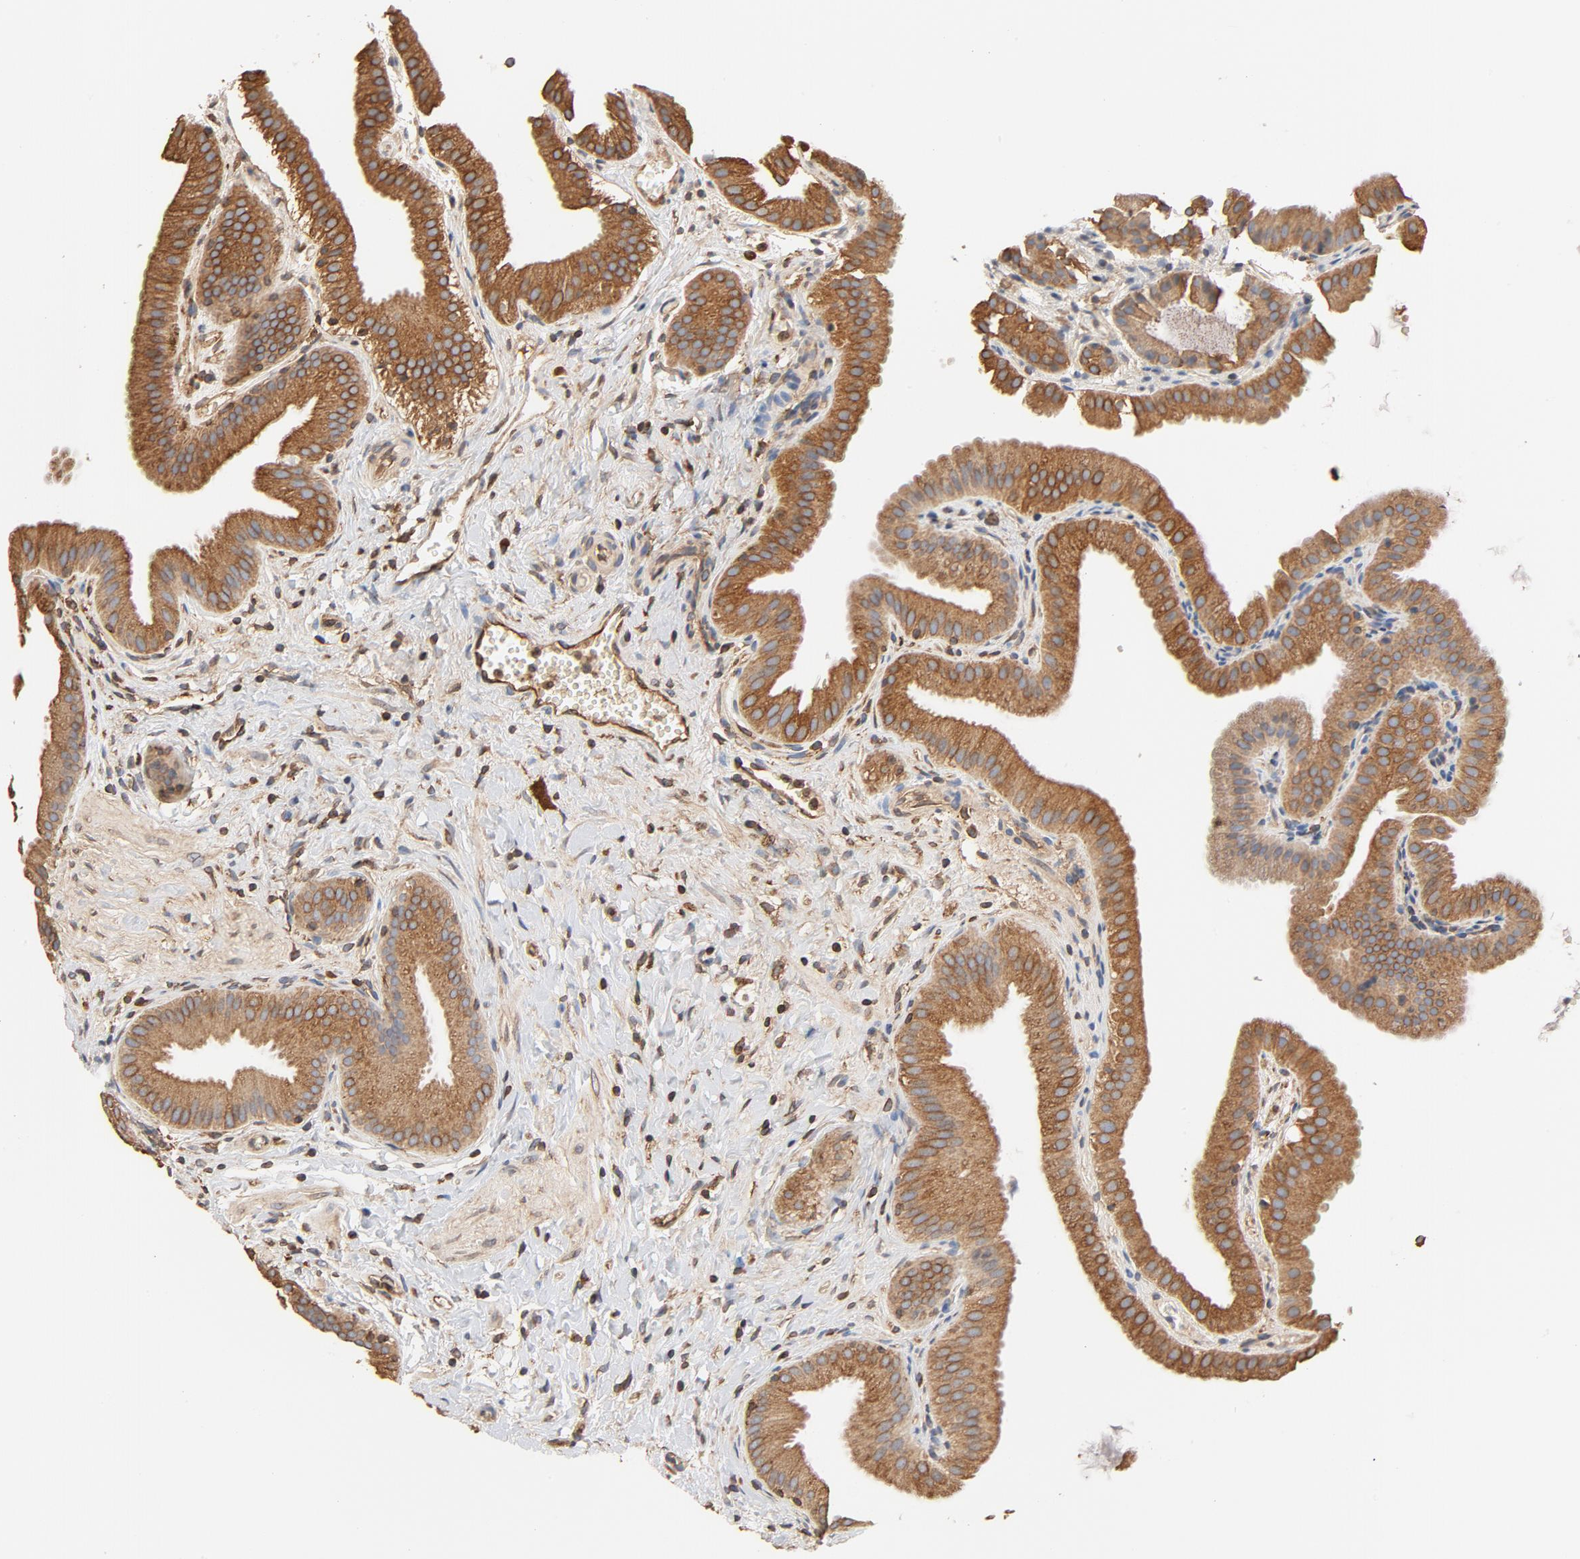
{"staining": {"intensity": "moderate", "quantity": ">75%", "location": "cytoplasmic/membranous"}, "tissue": "gallbladder", "cell_type": "Glandular cells", "image_type": "normal", "snomed": [{"axis": "morphology", "description": "Normal tissue, NOS"}, {"axis": "topography", "description": "Gallbladder"}], "caption": "Protein analysis of normal gallbladder displays moderate cytoplasmic/membranous expression in about >75% of glandular cells.", "gene": "BCAP31", "patient": {"sex": "female", "age": 63}}